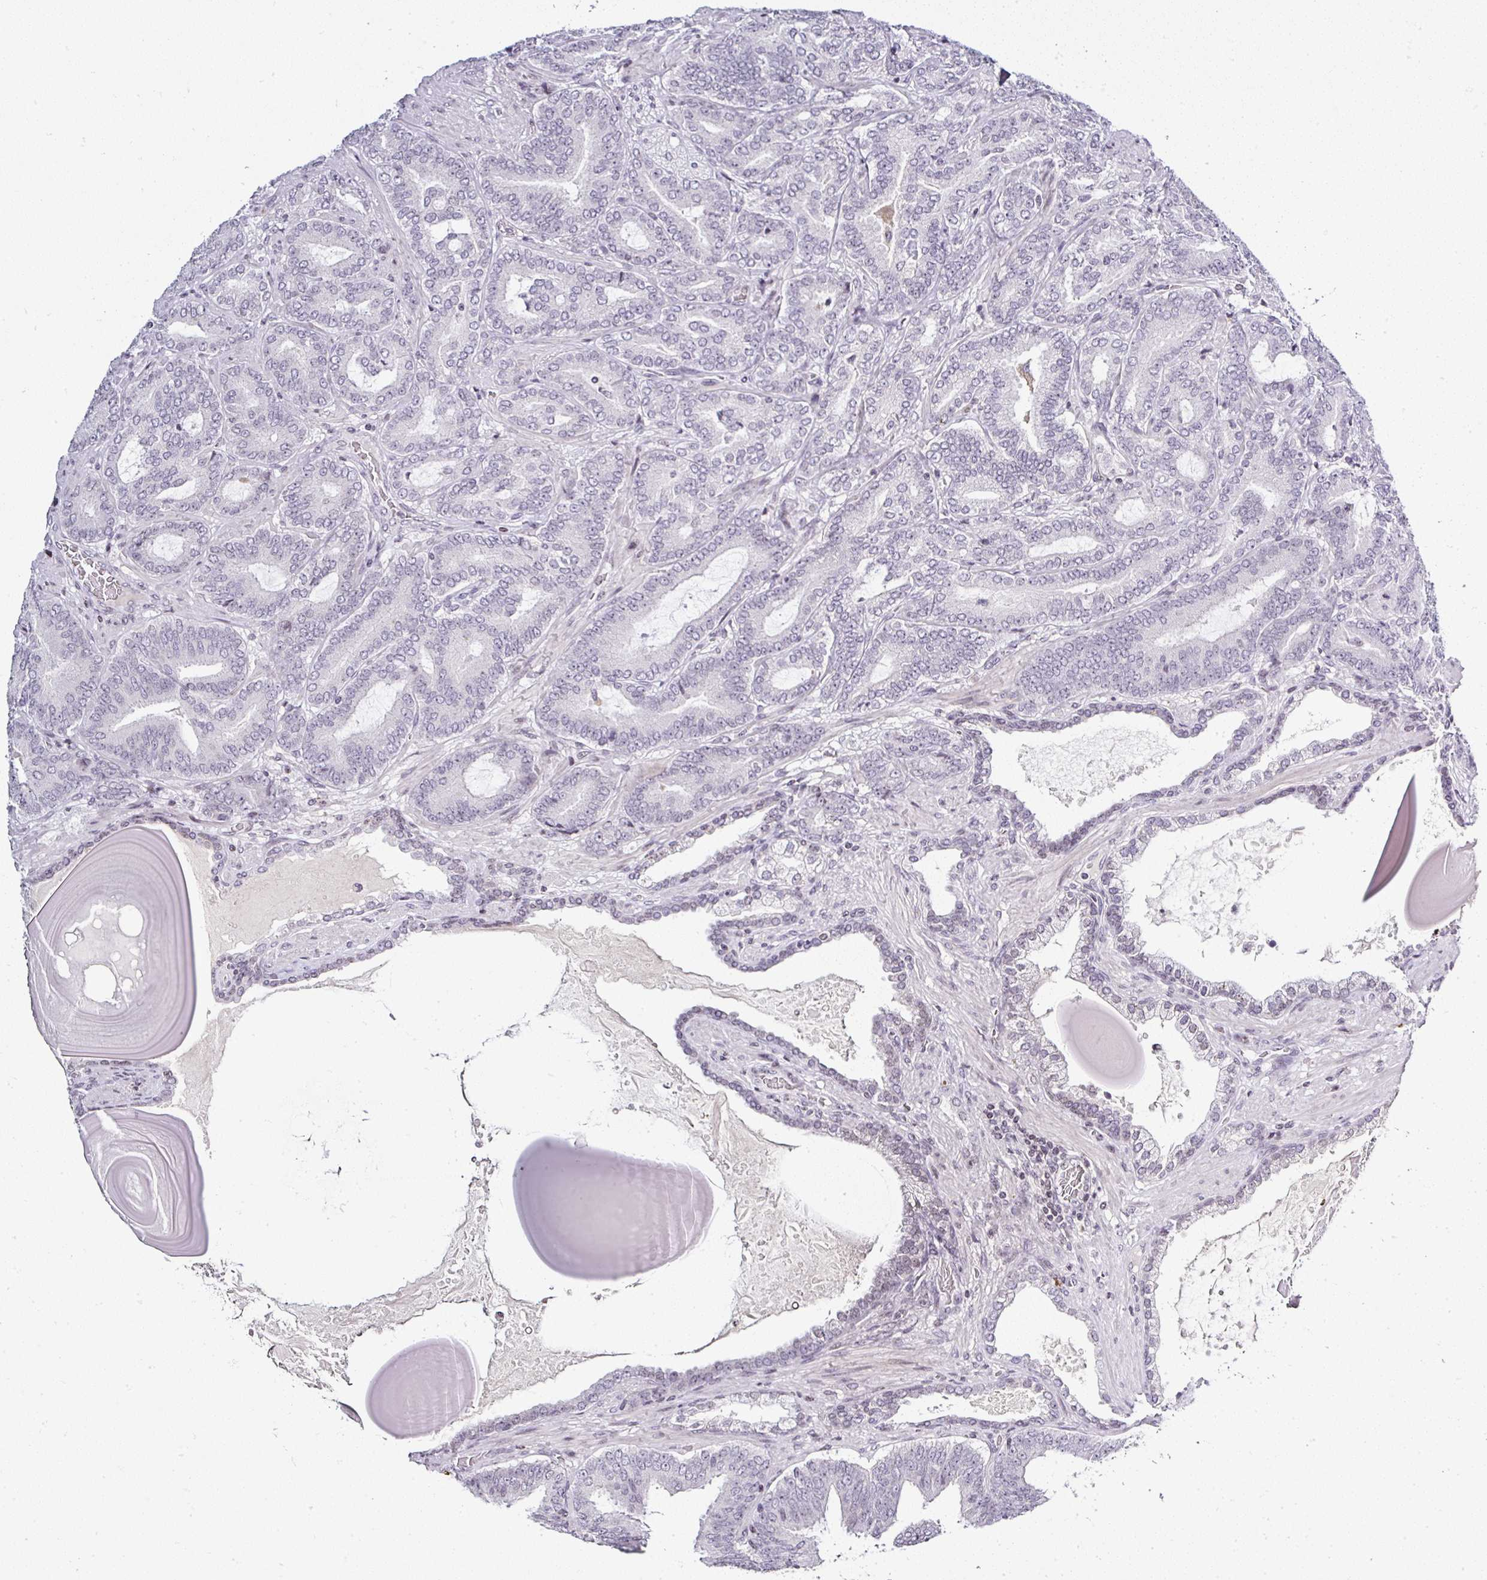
{"staining": {"intensity": "negative", "quantity": "none", "location": "none"}, "tissue": "prostate cancer", "cell_type": "Tumor cells", "image_type": "cancer", "snomed": [{"axis": "morphology", "description": "Adenocarcinoma, High grade"}, {"axis": "topography", "description": "Prostate"}], "caption": "A histopathology image of human high-grade adenocarcinoma (prostate) is negative for staining in tumor cells. The staining is performed using DAB (3,3'-diaminobenzidine) brown chromogen with nuclei counter-stained in using hematoxylin.", "gene": "SERPINB3", "patient": {"sex": "male", "age": 62}}